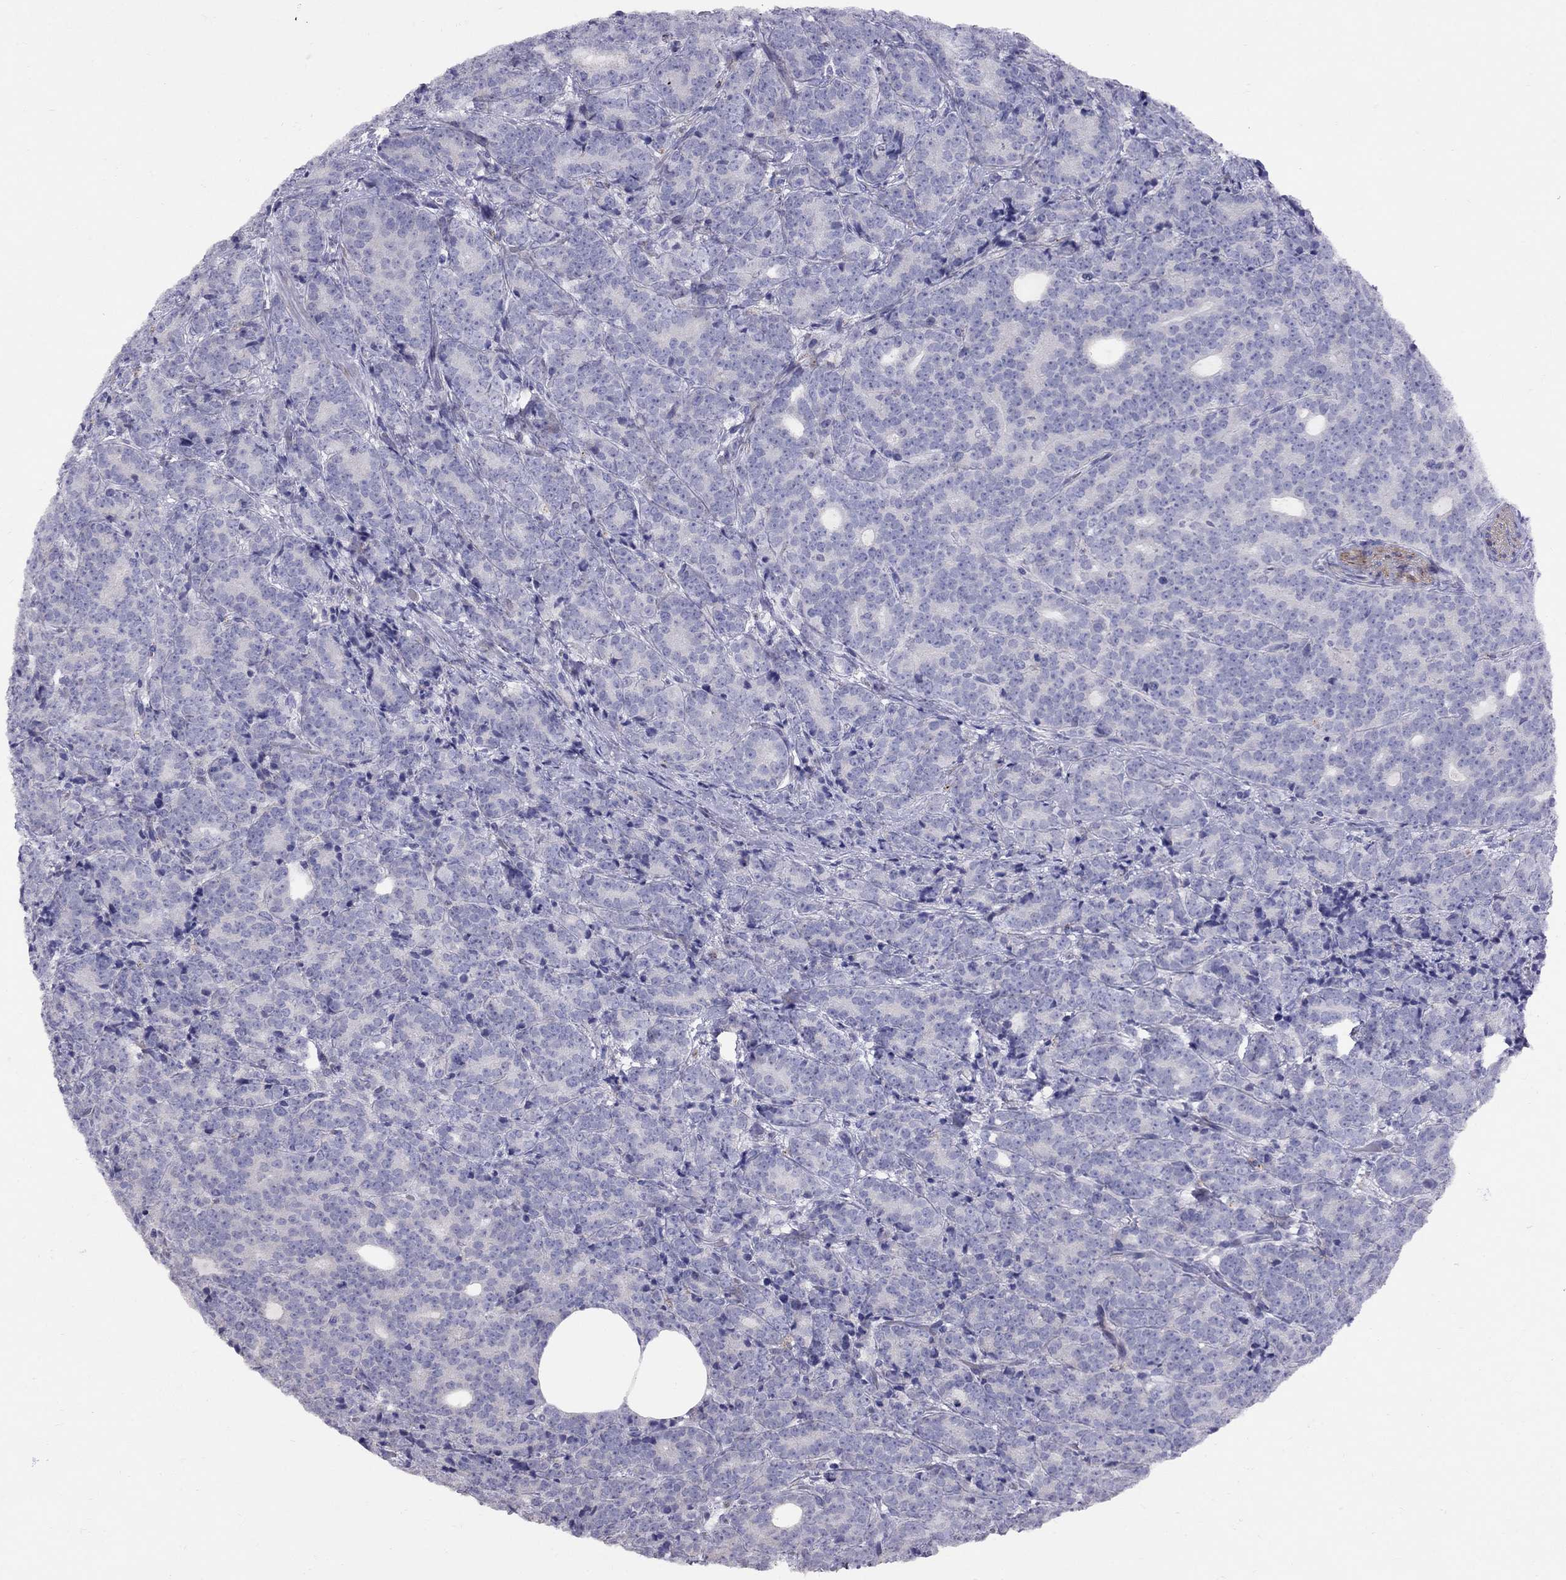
{"staining": {"intensity": "negative", "quantity": "none", "location": "none"}, "tissue": "prostate cancer", "cell_type": "Tumor cells", "image_type": "cancer", "snomed": [{"axis": "morphology", "description": "Adenocarcinoma, NOS"}, {"axis": "topography", "description": "Prostate"}], "caption": "This micrograph is of prostate adenocarcinoma stained with immunohistochemistry (IHC) to label a protein in brown with the nuclei are counter-stained blue. There is no expression in tumor cells.", "gene": "MAGEB4", "patient": {"sex": "male", "age": 71}}